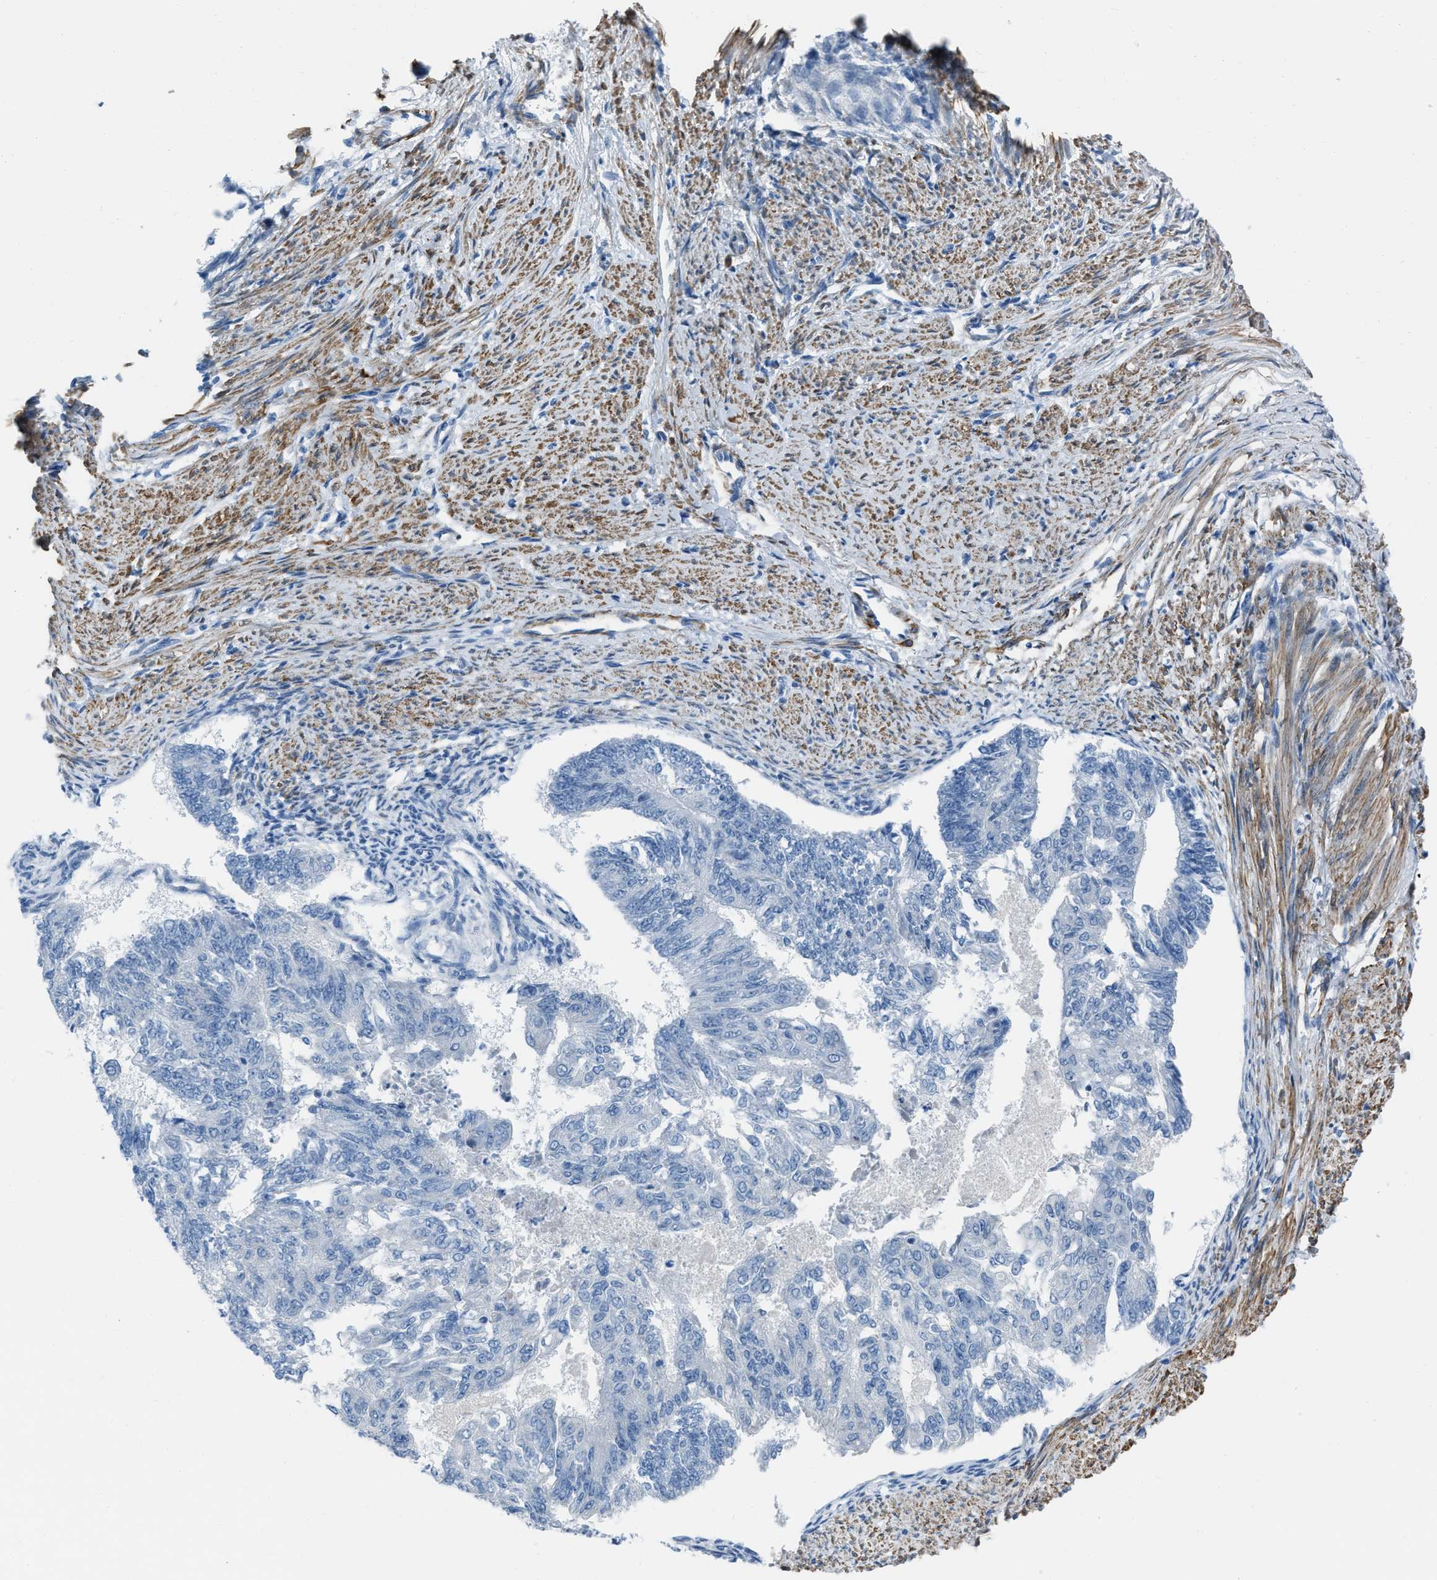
{"staining": {"intensity": "negative", "quantity": "none", "location": "none"}, "tissue": "endometrial cancer", "cell_type": "Tumor cells", "image_type": "cancer", "snomed": [{"axis": "morphology", "description": "Adenocarcinoma, NOS"}, {"axis": "topography", "description": "Endometrium"}], "caption": "This is an immunohistochemistry (IHC) photomicrograph of adenocarcinoma (endometrial). There is no staining in tumor cells.", "gene": "SPATC1L", "patient": {"sex": "female", "age": 32}}